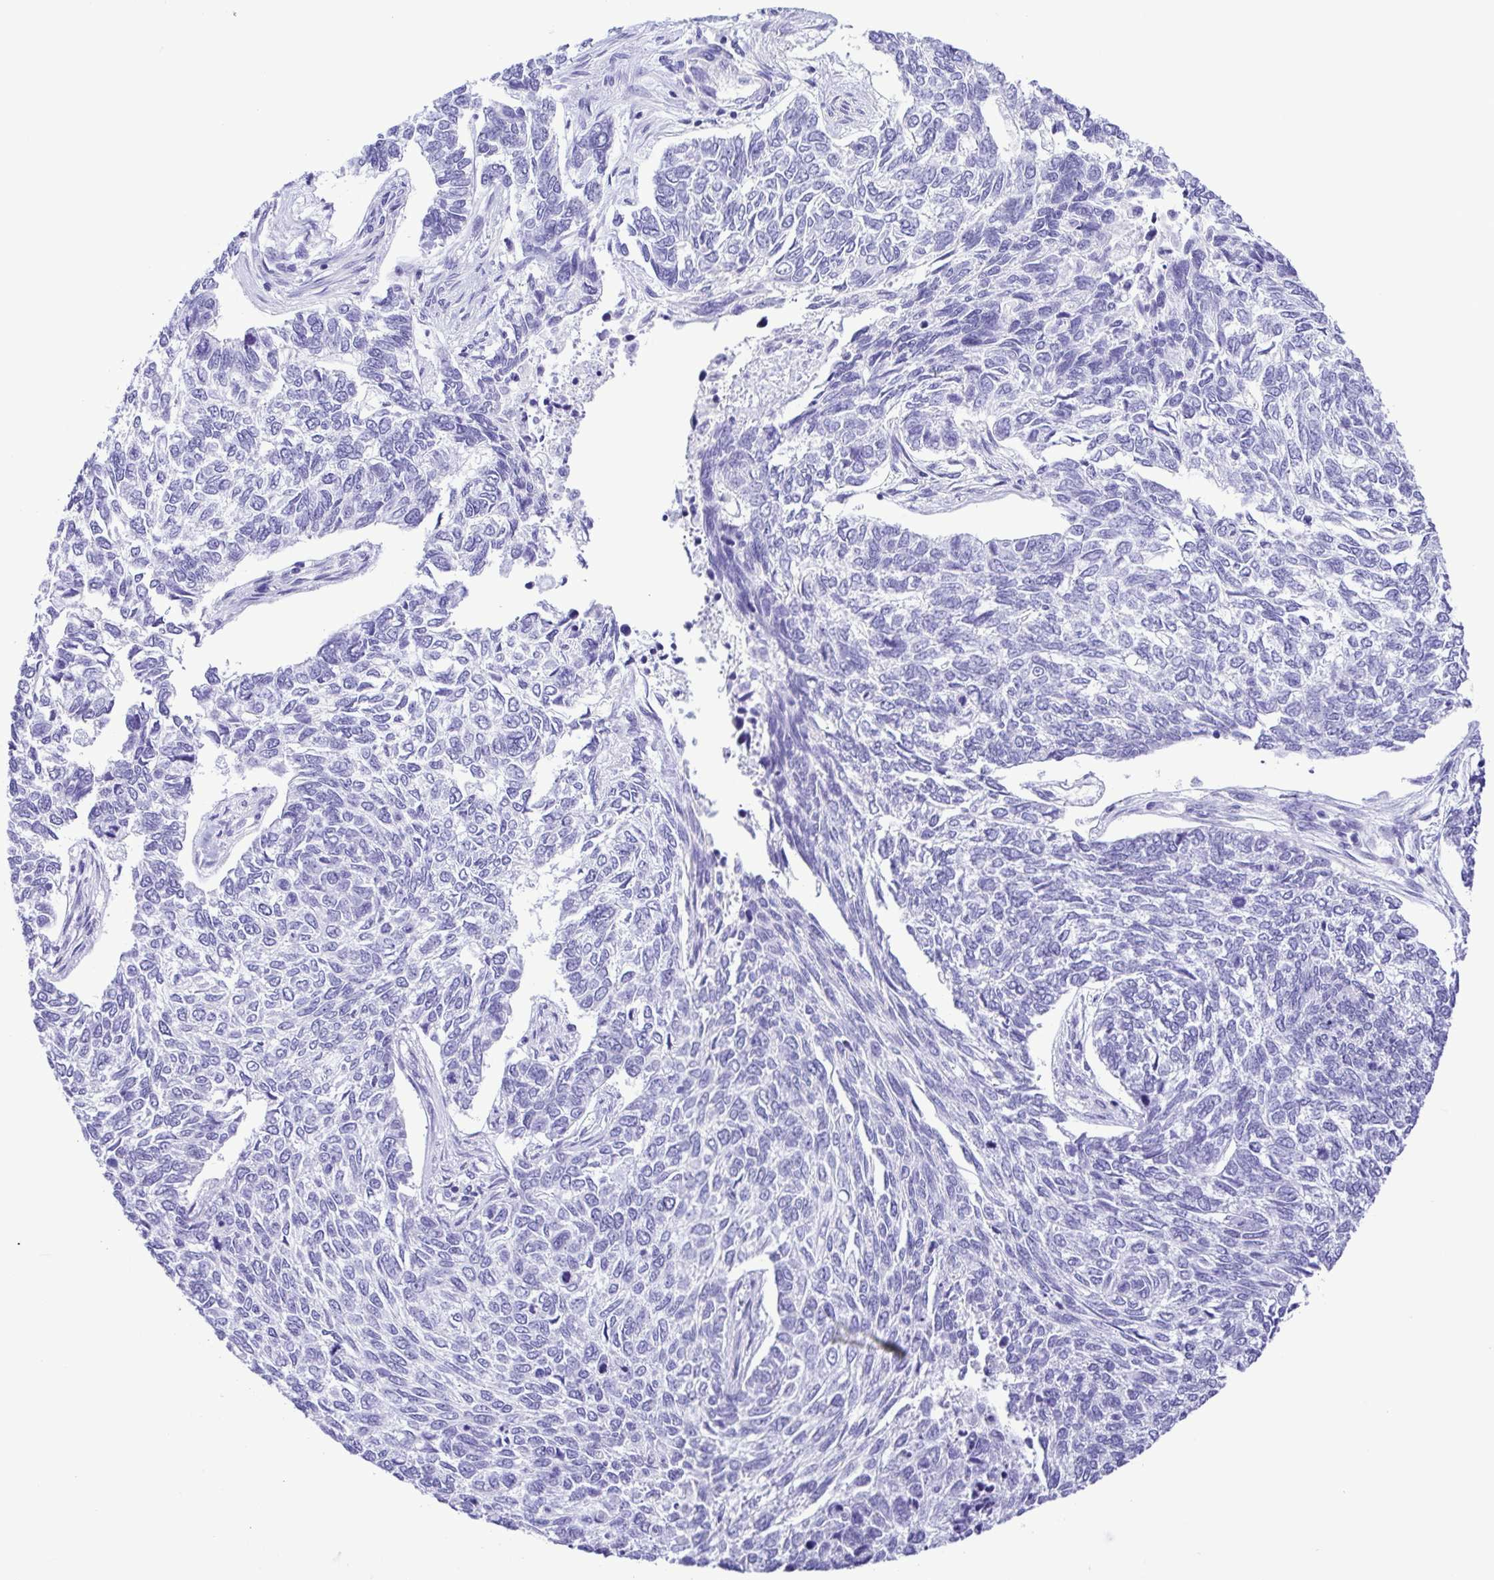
{"staining": {"intensity": "negative", "quantity": "none", "location": "none"}, "tissue": "skin cancer", "cell_type": "Tumor cells", "image_type": "cancer", "snomed": [{"axis": "morphology", "description": "Basal cell carcinoma"}, {"axis": "topography", "description": "Skin"}], "caption": "Immunohistochemistry photomicrograph of neoplastic tissue: human skin basal cell carcinoma stained with DAB demonstrates no significant protein positivity in tumor cells.", "gene": "SYT1", "patient": {"sex": "female", "age": 65}}